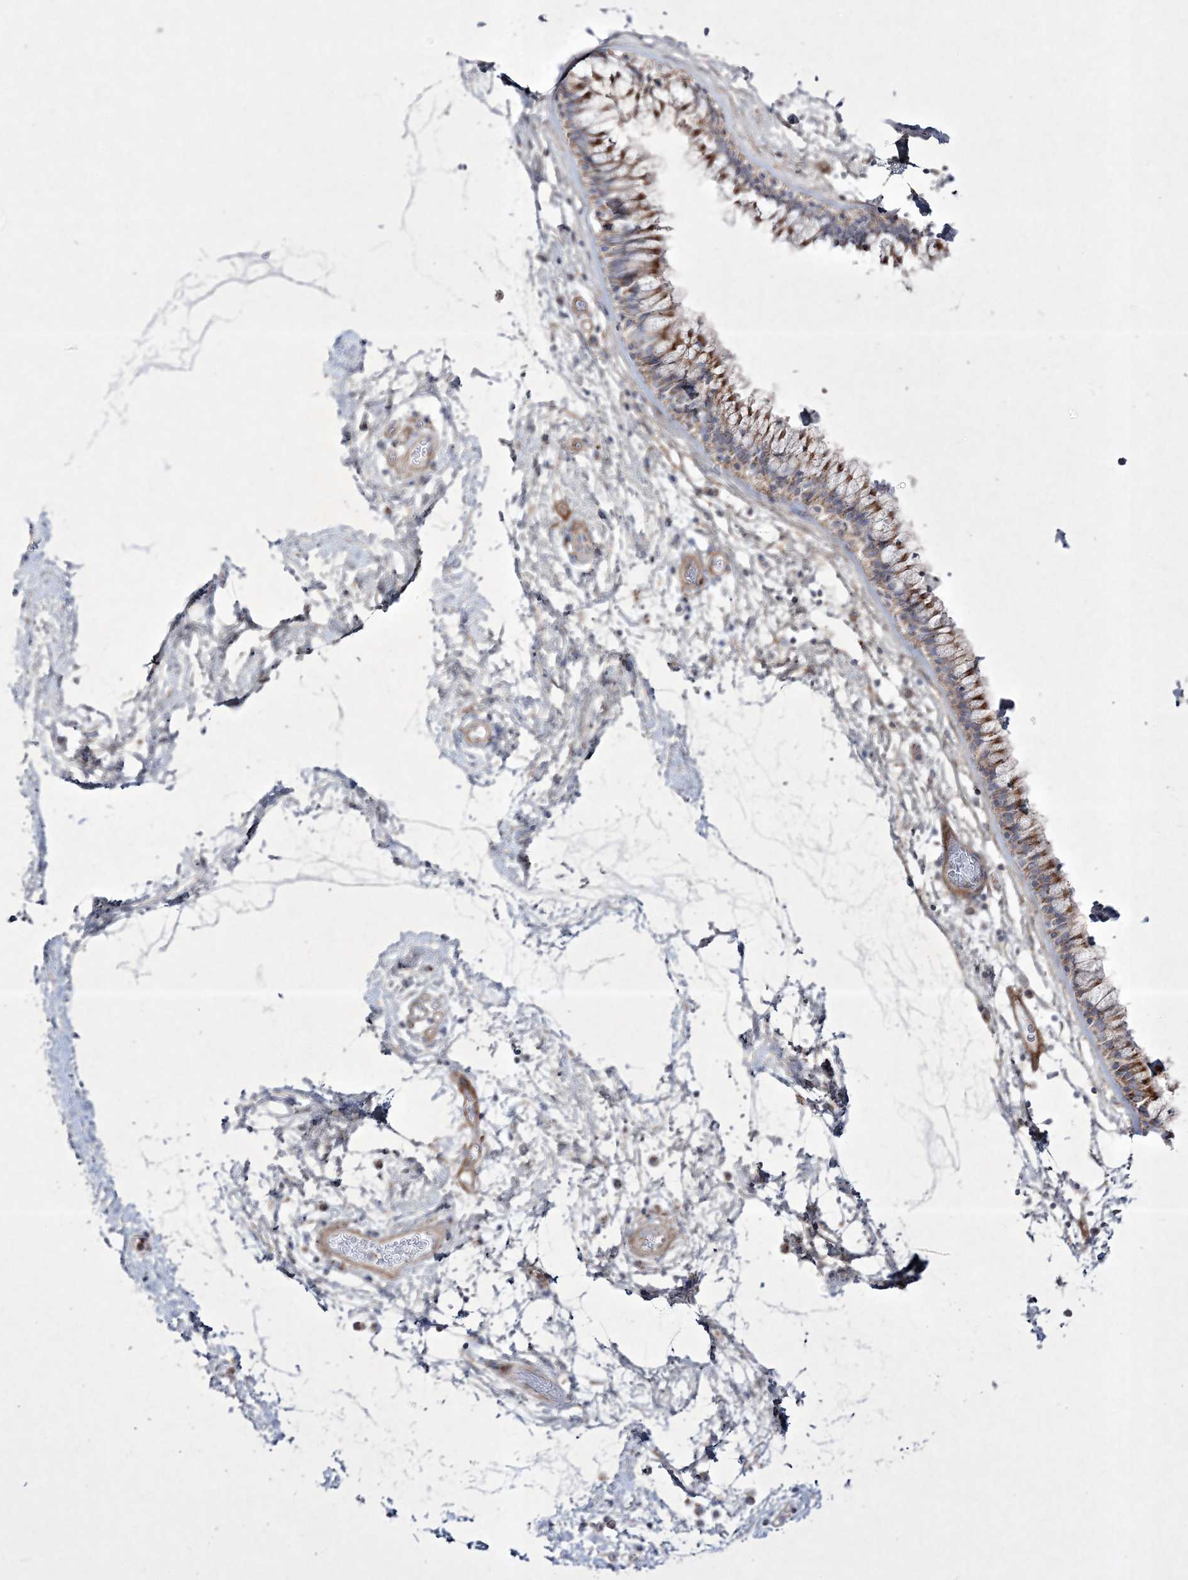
{"staining": {"intensity": "moderate", "quantity": ">75%", "location": "cytoplasmic/membranous"}, "tissue": "nasopharynx", "cell_type": "Respiratory epithelial cells", "image_type": "normal", "snomed": [{"axis": "morphology", "description": "Normal tissue, NOS"}, {"axis": "morphology", "description": "Inflammation, NOS"}, {"axis": "topography", "description": "Nasopharynx"}], "caption": "Immunohistochemical staining of benign nasopharynx exhibits medium levels of moderate cytoplasmic/membranous expression in approximately >75% of respiratory epithelial cells. (DAB (3,3'-diaminobenzidine) IHC, brown staining for protein, blue staining for nuclei).", "gene": "RICTOR", "patient": {"sex": "male", "age": 48}}